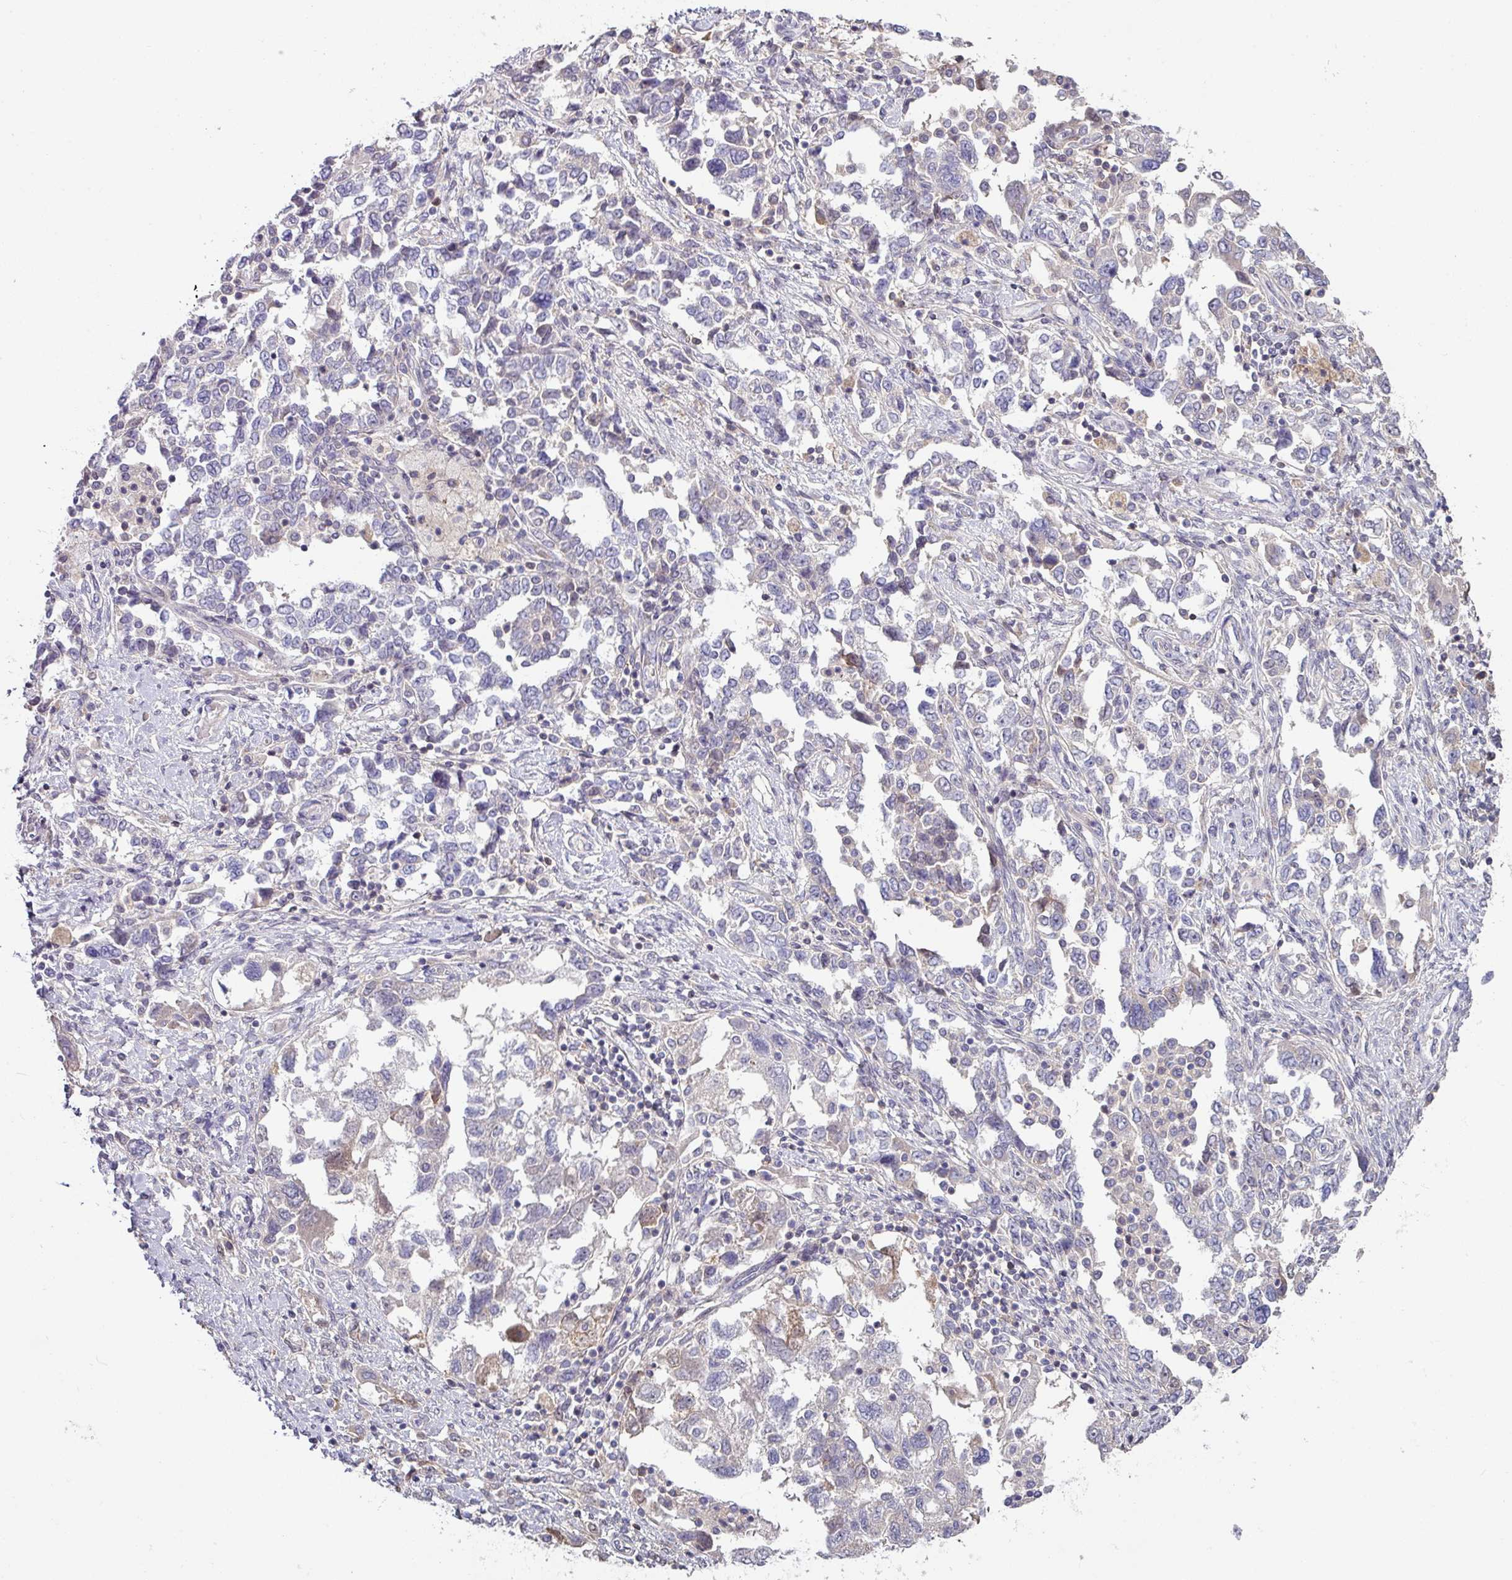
{"staining": {"intensity": "negative", "quantity": "none", "location": "none"}, "tissue": "ovarian cancer", "cell_type": "Tumor cells", "image_type": "cancer", "snomed": [{"axis": "morphology", "description": "Carcinoma, NOS"}, {"axis": "morphology", "description": "Cystadenocarcinoma, serous, NOS"}, {"axis": "topography", "description": "Ovary"}], "caption": "Protein analysis of ovarian cancer demonstrates no significant positivity in tumor cells. The staining was performed using DAB to visualize the protein expression in brown, while the nuclei were stained in blue with hematoxylin (Magnification: 20x).", "gene": "SLAMF6", "patient": {"sex": "female", "age": 69}}